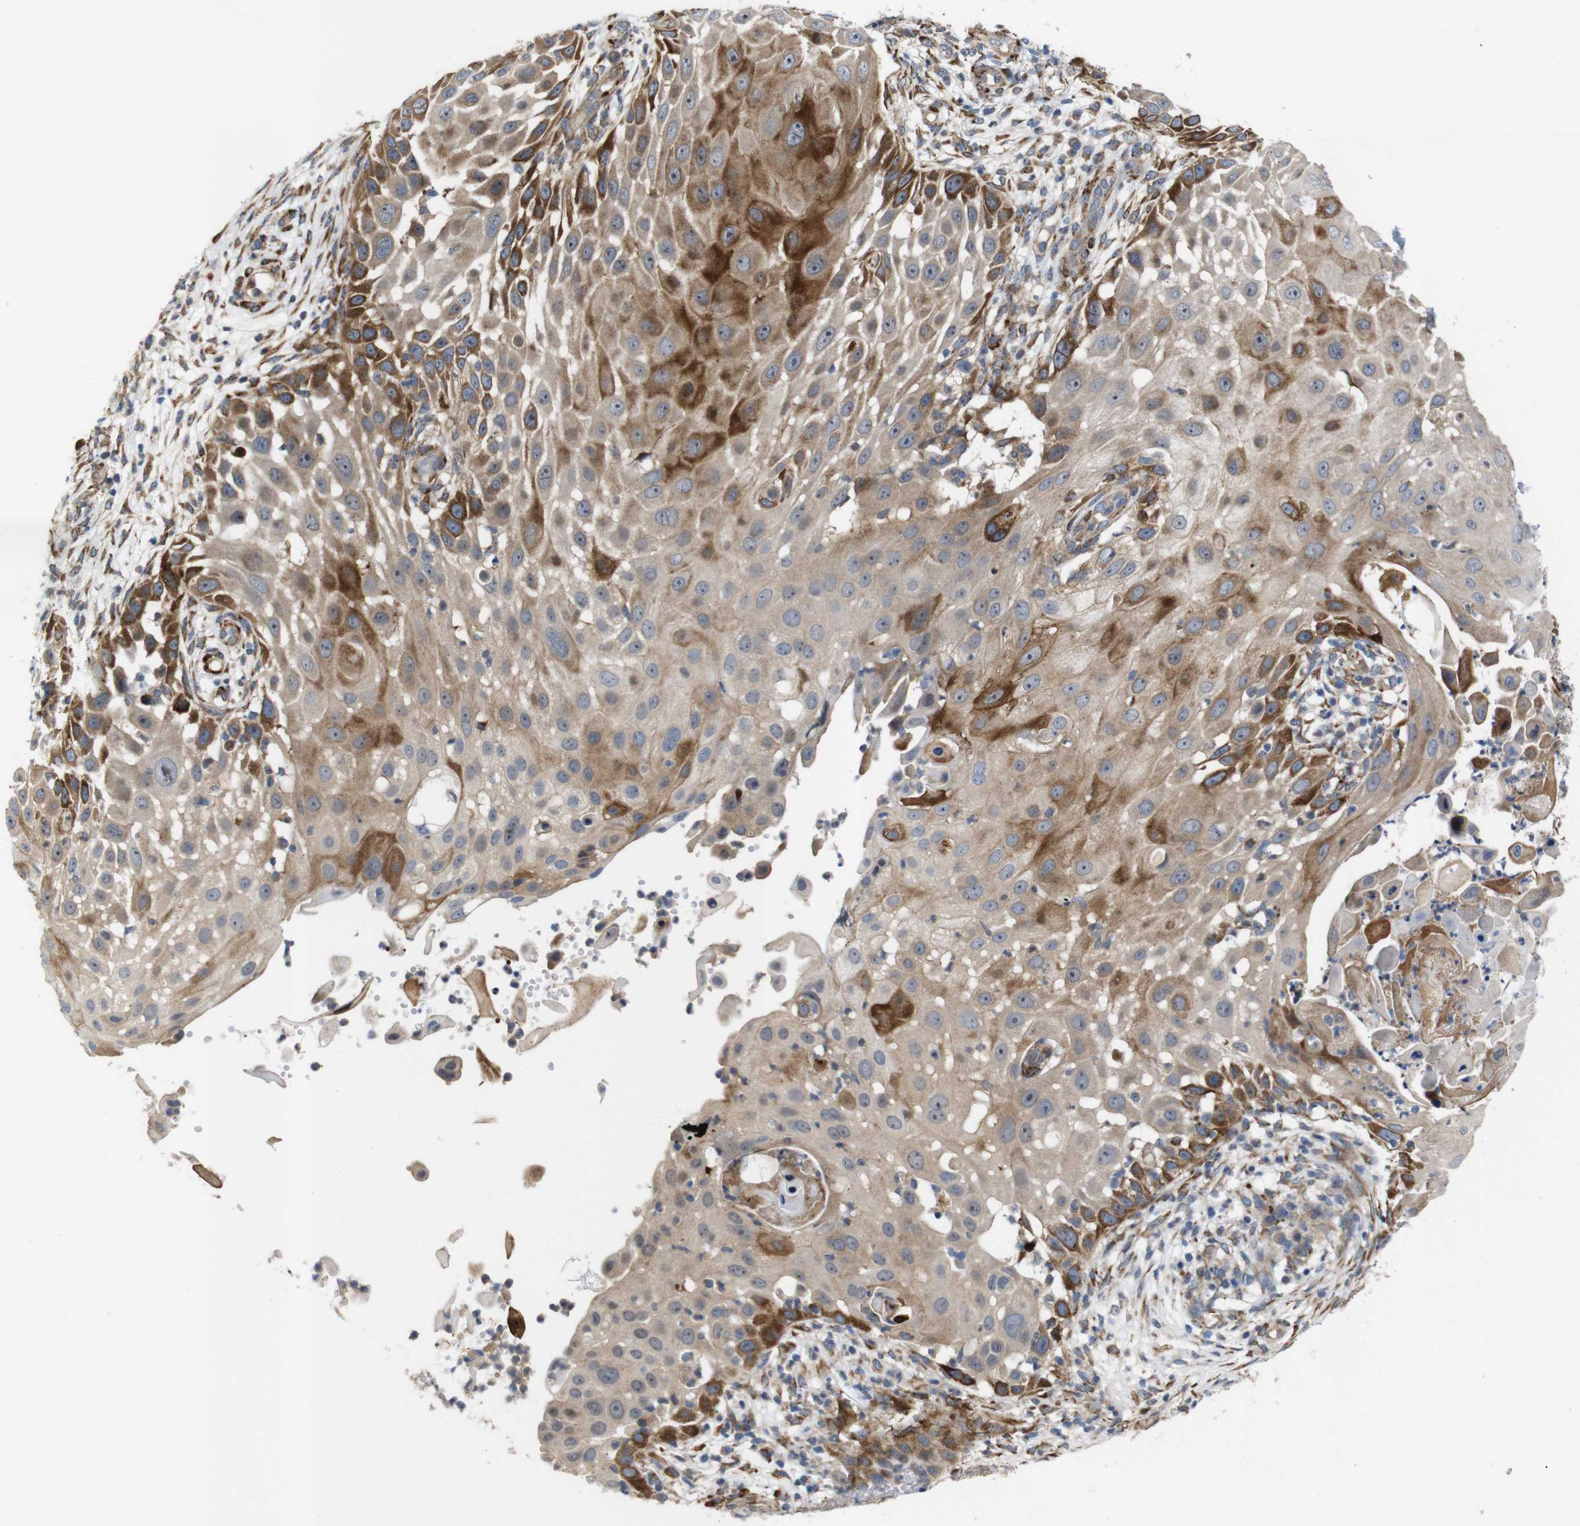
{"staining": {"intensity": "strong", "quantity": "<25%", "location": "cytoplasmic/membranous"}, "tissue": "skin cancer", "cell_type": "Tumor cells", "image_type": "cancer", "snomed": [{"axis": "morphology", "description": "Squamous cell carcinoma, NOS"}, {"axis": "topography", "description": "Skin"}], "caption": "Immunohistochemistry photomicrograph of neoplastic tissue: skin cancer (squamous cell carcinoma) stained using immunohistochemistry demonstrates medium levels of strong protein expression localized specifically in the cytoplasmic/membranous of tumor cells, appearing as a cytoplasmic/membranous brown color.", "gene": "P3H2", "patient": {"sex": "female", "age": 44}}